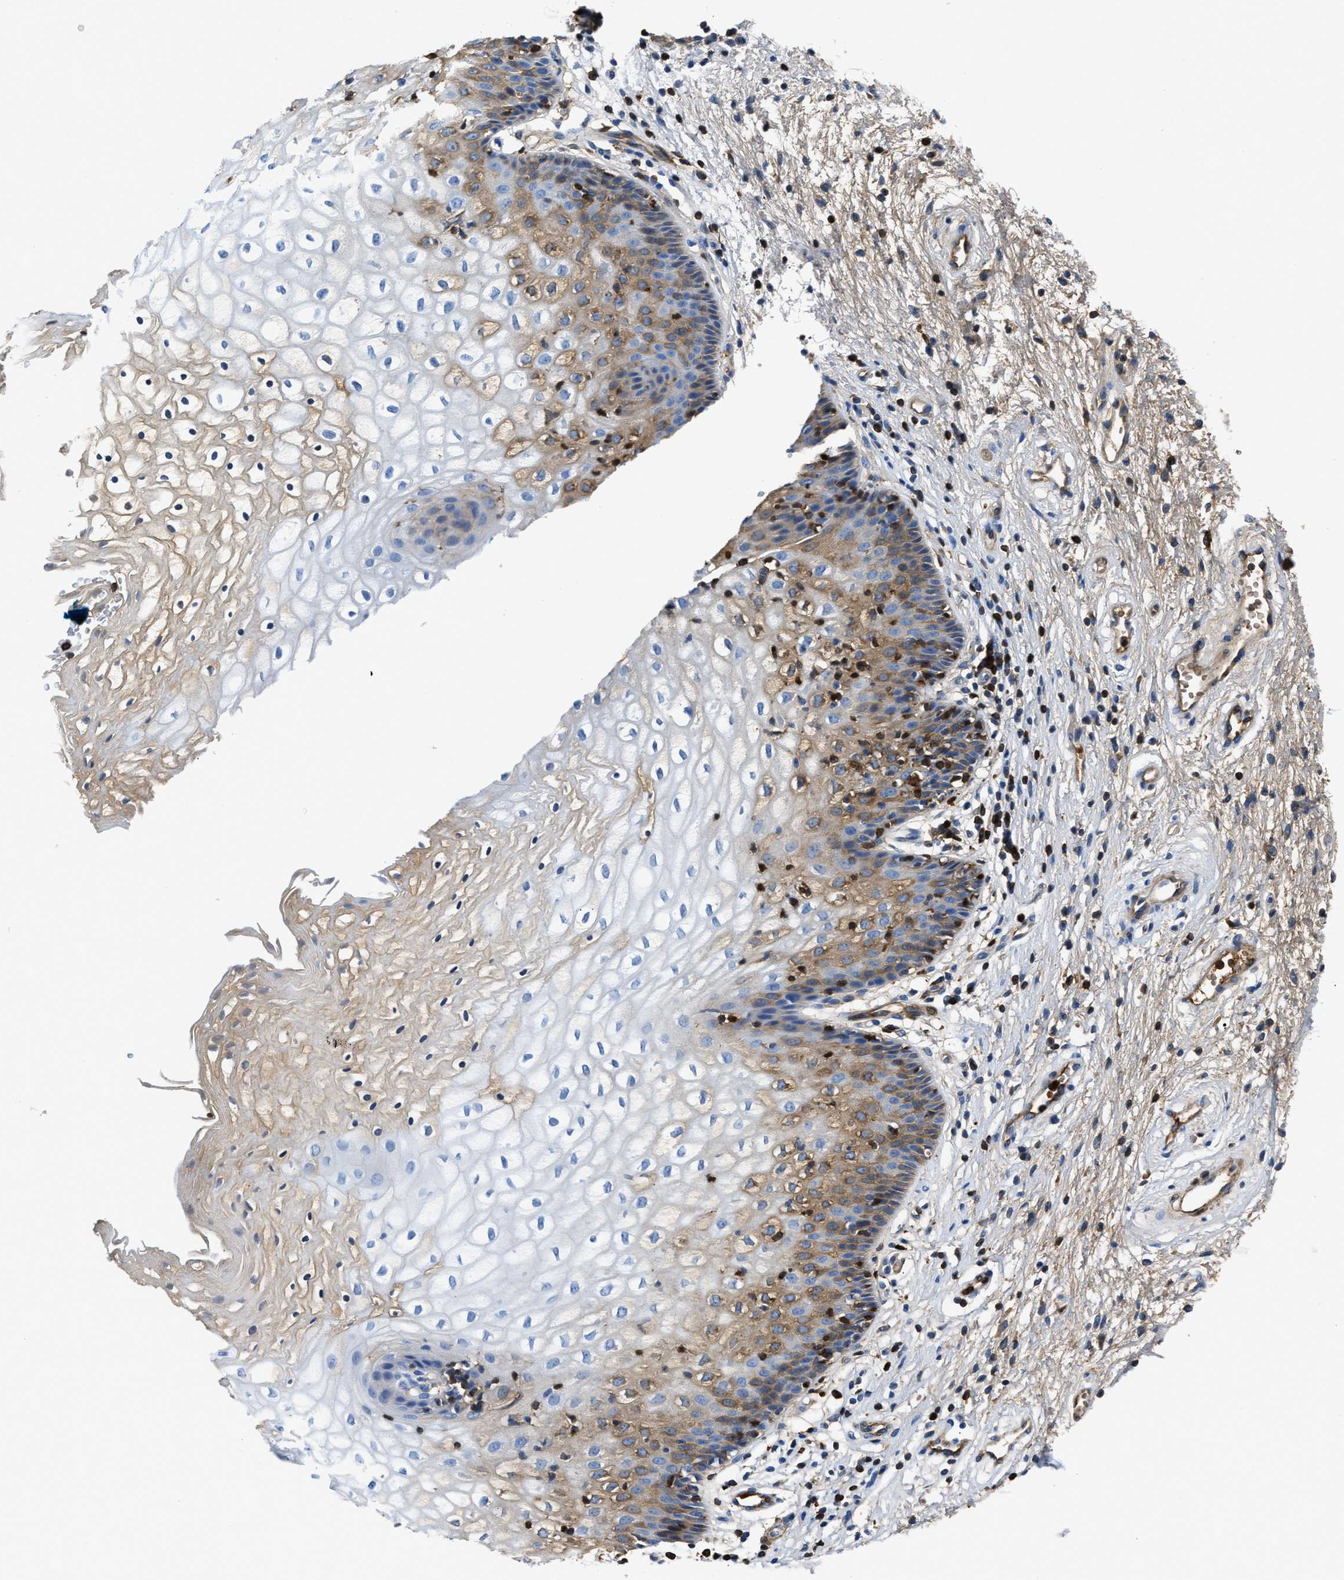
{"staining": {"intensity": "moderate", "quantity": "<25%", "location": "cytoplasmic/membranous"}, "tissue": "vagina", "cell_type": "Squamous epithelial cells", "image_type": "normal", "snomed": [{"axis": "morphology", "description": "Normal tissue, NOS"}, {"axis": "topography", "description": "Vagina"}], "caption": "Immunohistochemistry (IHC) micrograph of benign human vagina stained for a protein (brown), which displays low levels of moderate cytoplasmic/membranous staining in approximately <25% of squamous epithelial cells.", "gene": "GC", "patient": {"sex": "female", "age": 34}}